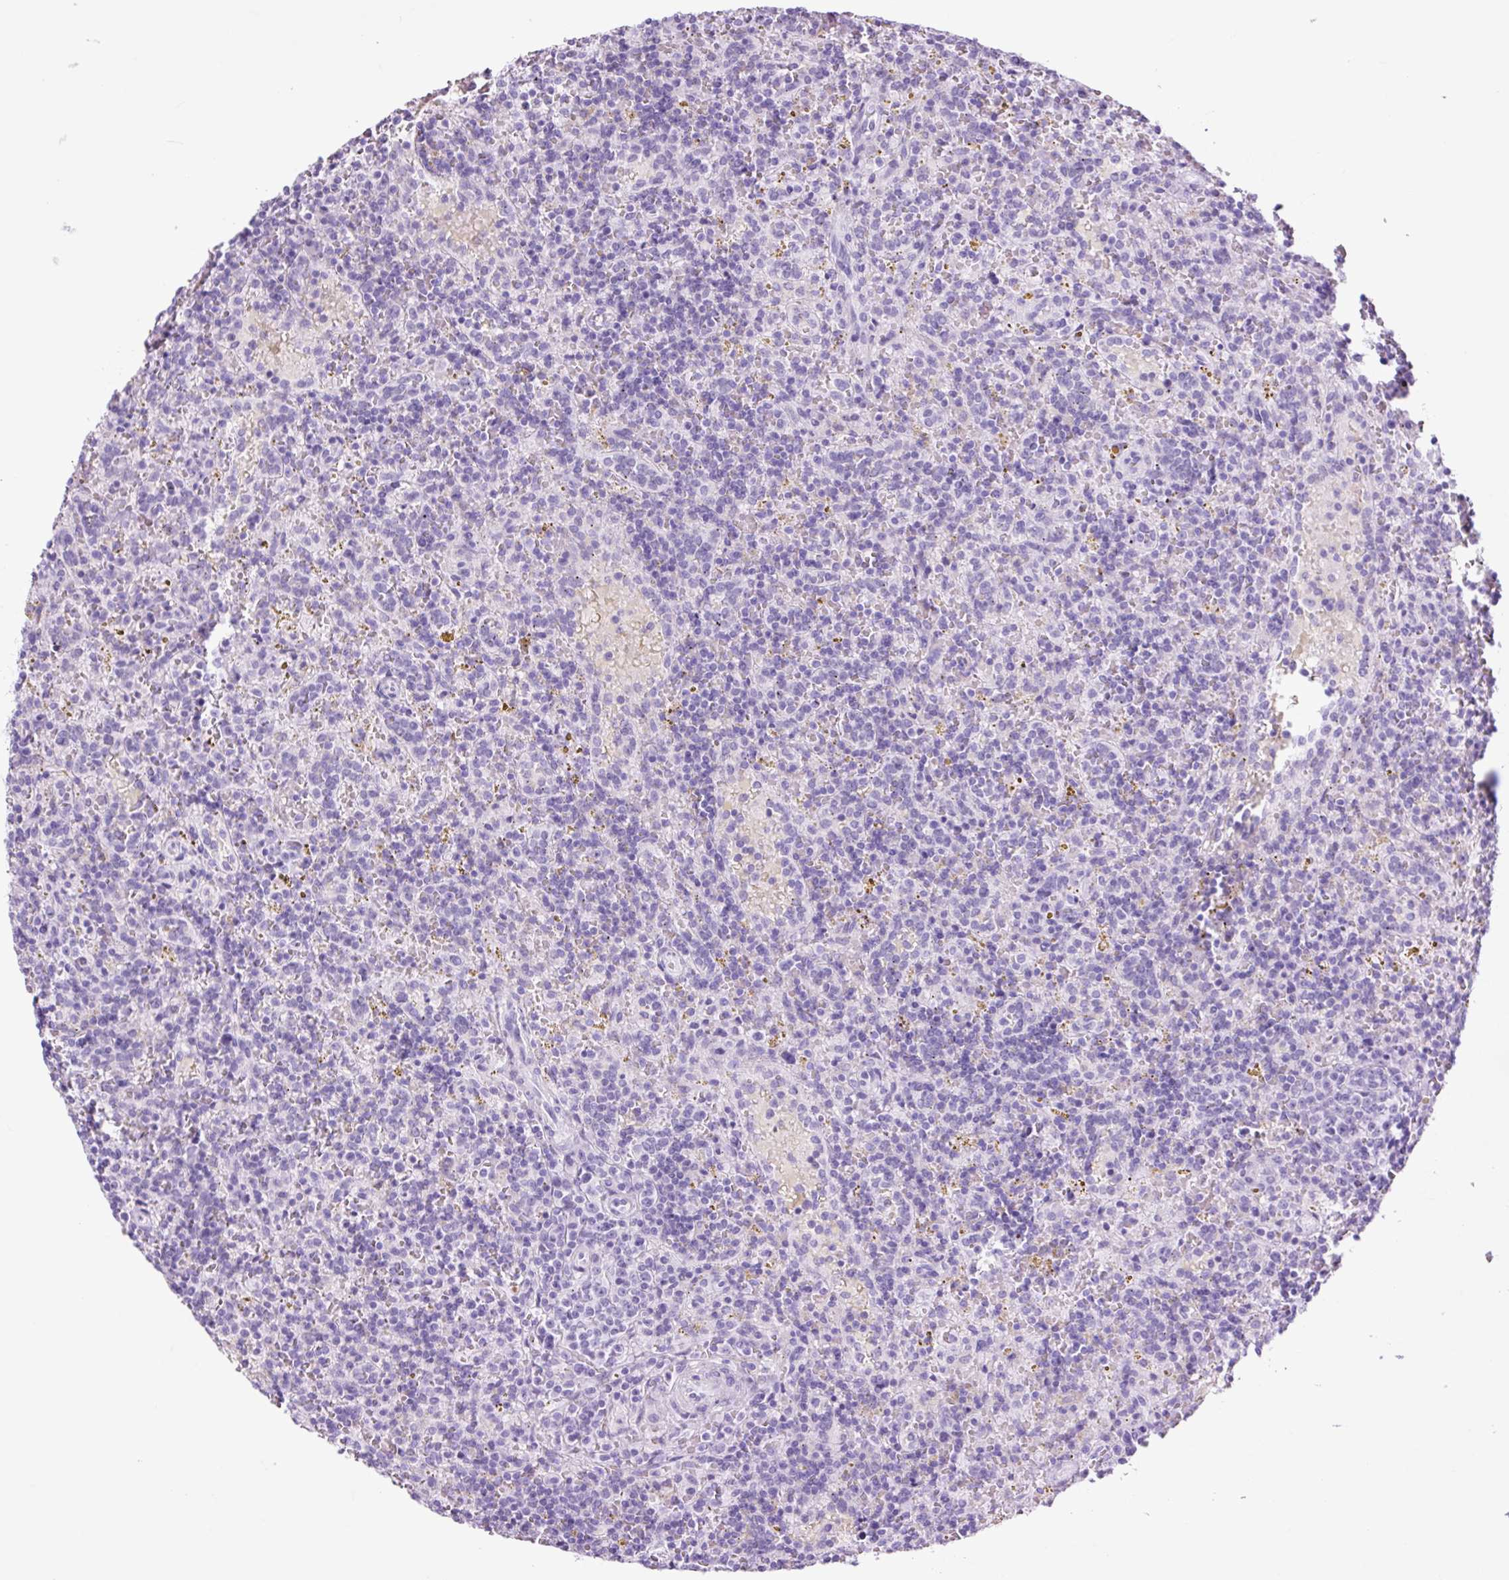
{"staining": {"intensity": "negative", "quantity": "none", "location": "none"}, "tissue": "lymphoma", "cell_type": "Tumor cells", "image_type": "cancer", "snomed": [{"axis": "morphology", "description": "Malignant lymphoma, non-Hodgkin's type, Low grade"}, {"axis": "topography", "description": "Spleen"}], "caption": "An immunohistochemistry histopathology image of lymphoma is shown. There is no staining in tumor cells of lymphoma.", "gene": "TFF2", "patient": {"sex": "male", "age": 67}}